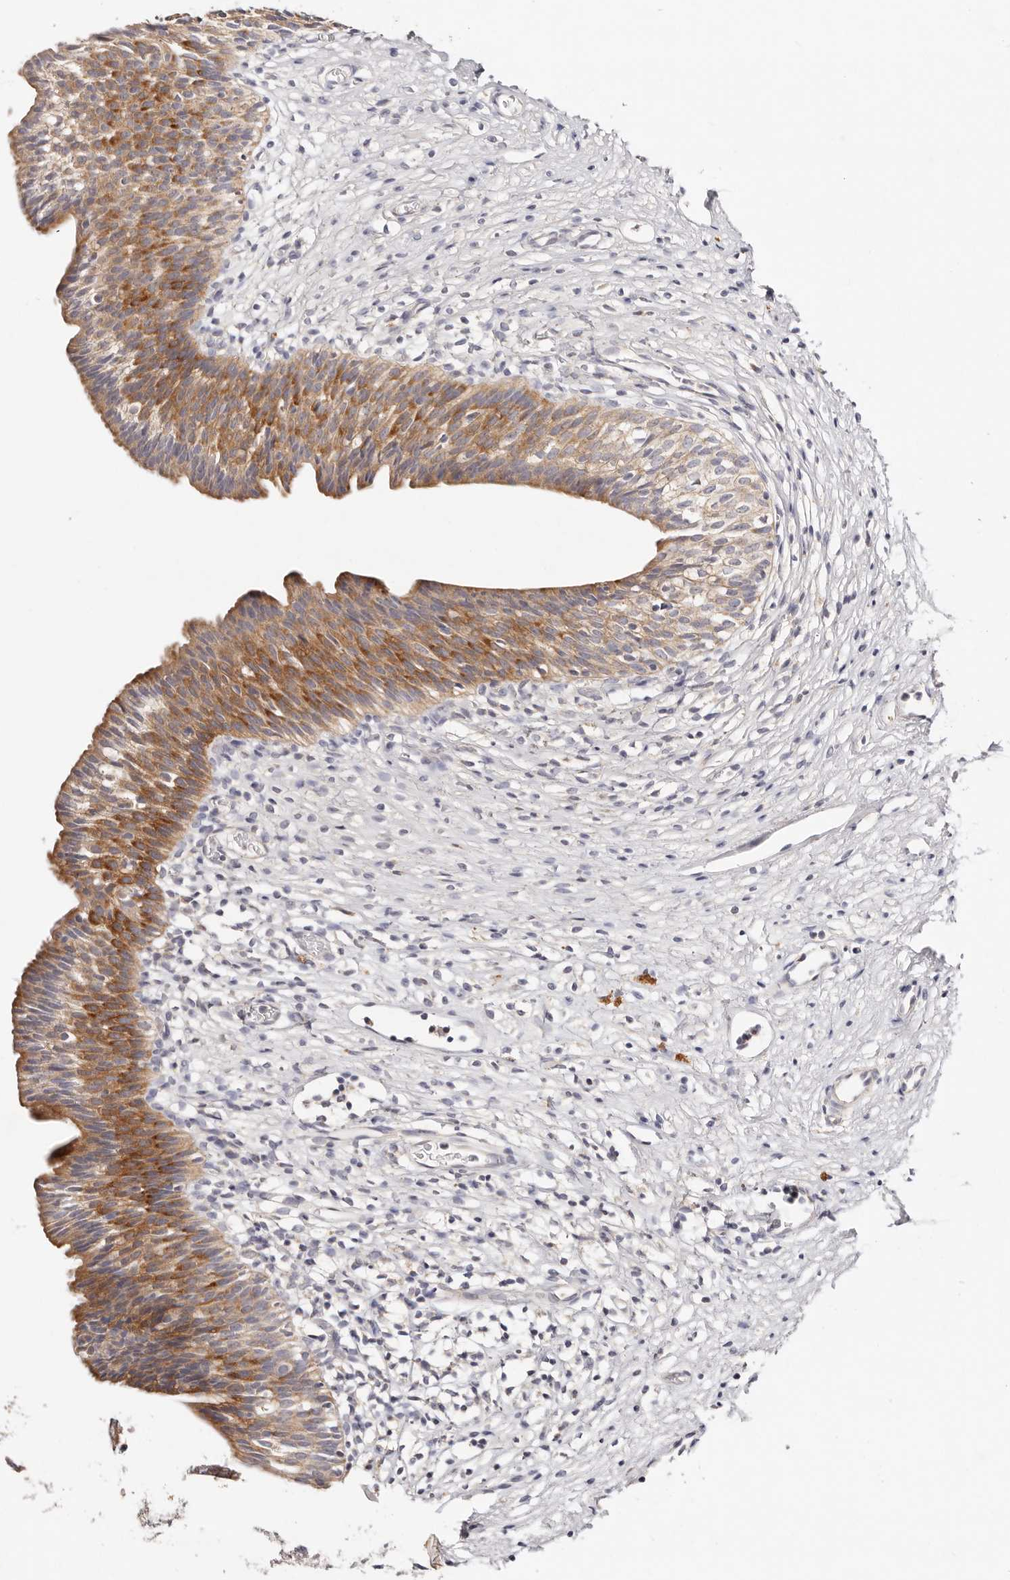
{"staining": {"intensity": "moderate", "quantity": ">75%", "location": "cytoplasmic/membranous"}, "tissue": "urinary bladder", "cell_type": "Urothelial cells", "image_type": "normal", "snomed": [{"axis": "morphology", "description": "Normal tissue, NOS"}, {"axis": "topography", "description": "Urinary bladder"}], "caption": "About >75% of urothelial cells in benign urinary bladder display moderate cytoplasmic/membranous protein expression as visualized by brown immunohistochemical staining.", "gene": "VIPAS39", "patient": {"sex": "male", "age": 1}}